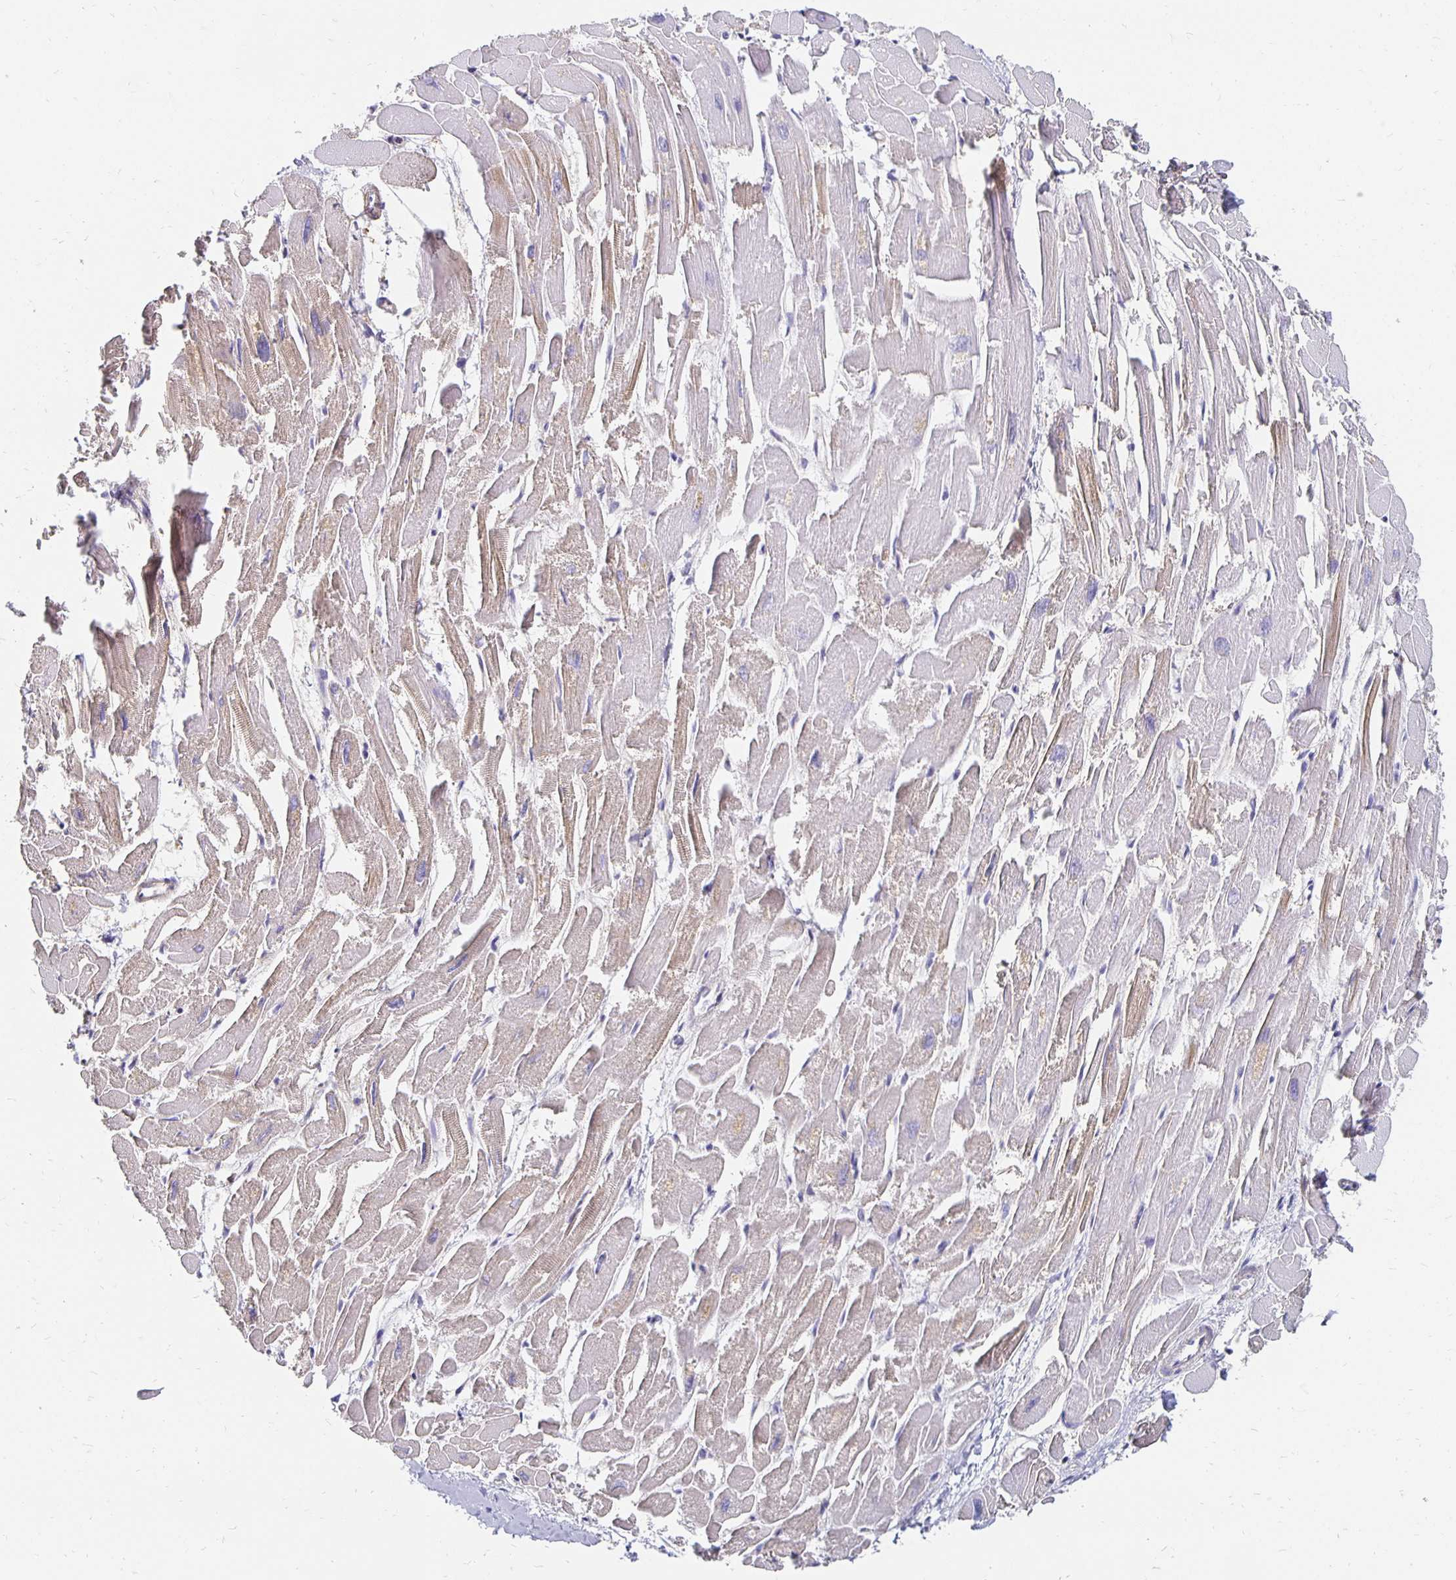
{"staining": {"intensity": "weak", "quantity": "<25%", "location": "cytoplasmic/membranous"}, "tissue": "heart muscle", "cell_type": "Cardiomyocytes", "image_type": "normal", "snomed": [{"axis": "morphology", "description": "Normal tissue, NOS"}, {"axis": "topography", "description": "Heart"}], "caption": "The photomicrograph displays no significant positivity in cardiomyocytes of heart muscle.", "gene": "APOB", "patient": {"sex": "male", "age": 54}}